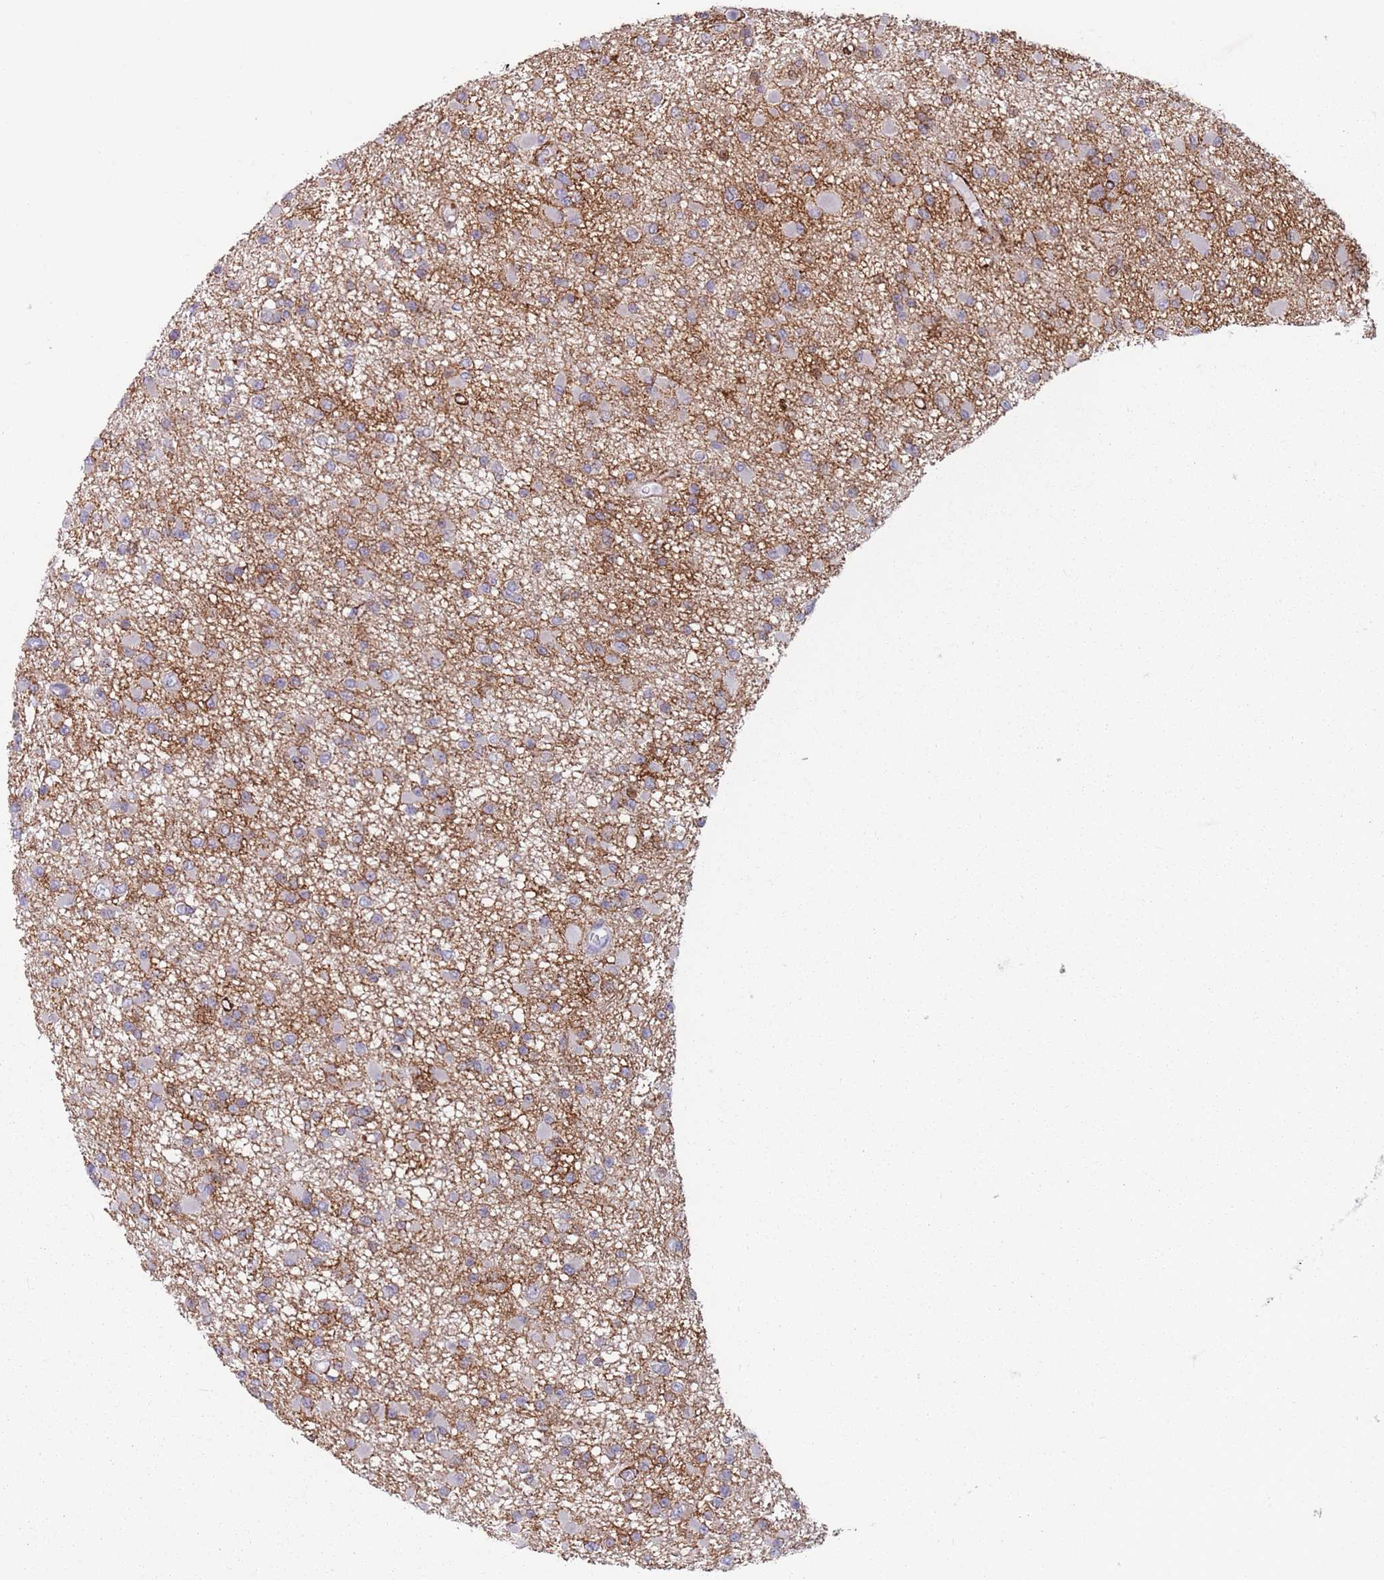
{"staining": {"intensity": "negative", "quantity": "none", "location": "none"}, "tissue": "glioma", "cell_type": "Tumor cells", "image_type": "cancer", "snomed": [{"axis": "morphology", "description": "Glioma, malignant, Low grade"}, {"axis": "topography", "description": "Brain"}], "caption": "A photomicrograph of glioma stained for a protein displays no brown staining in tumor cells.", "gene": "PAIP2B", "patient": {"sex": "female", "age": 22}}